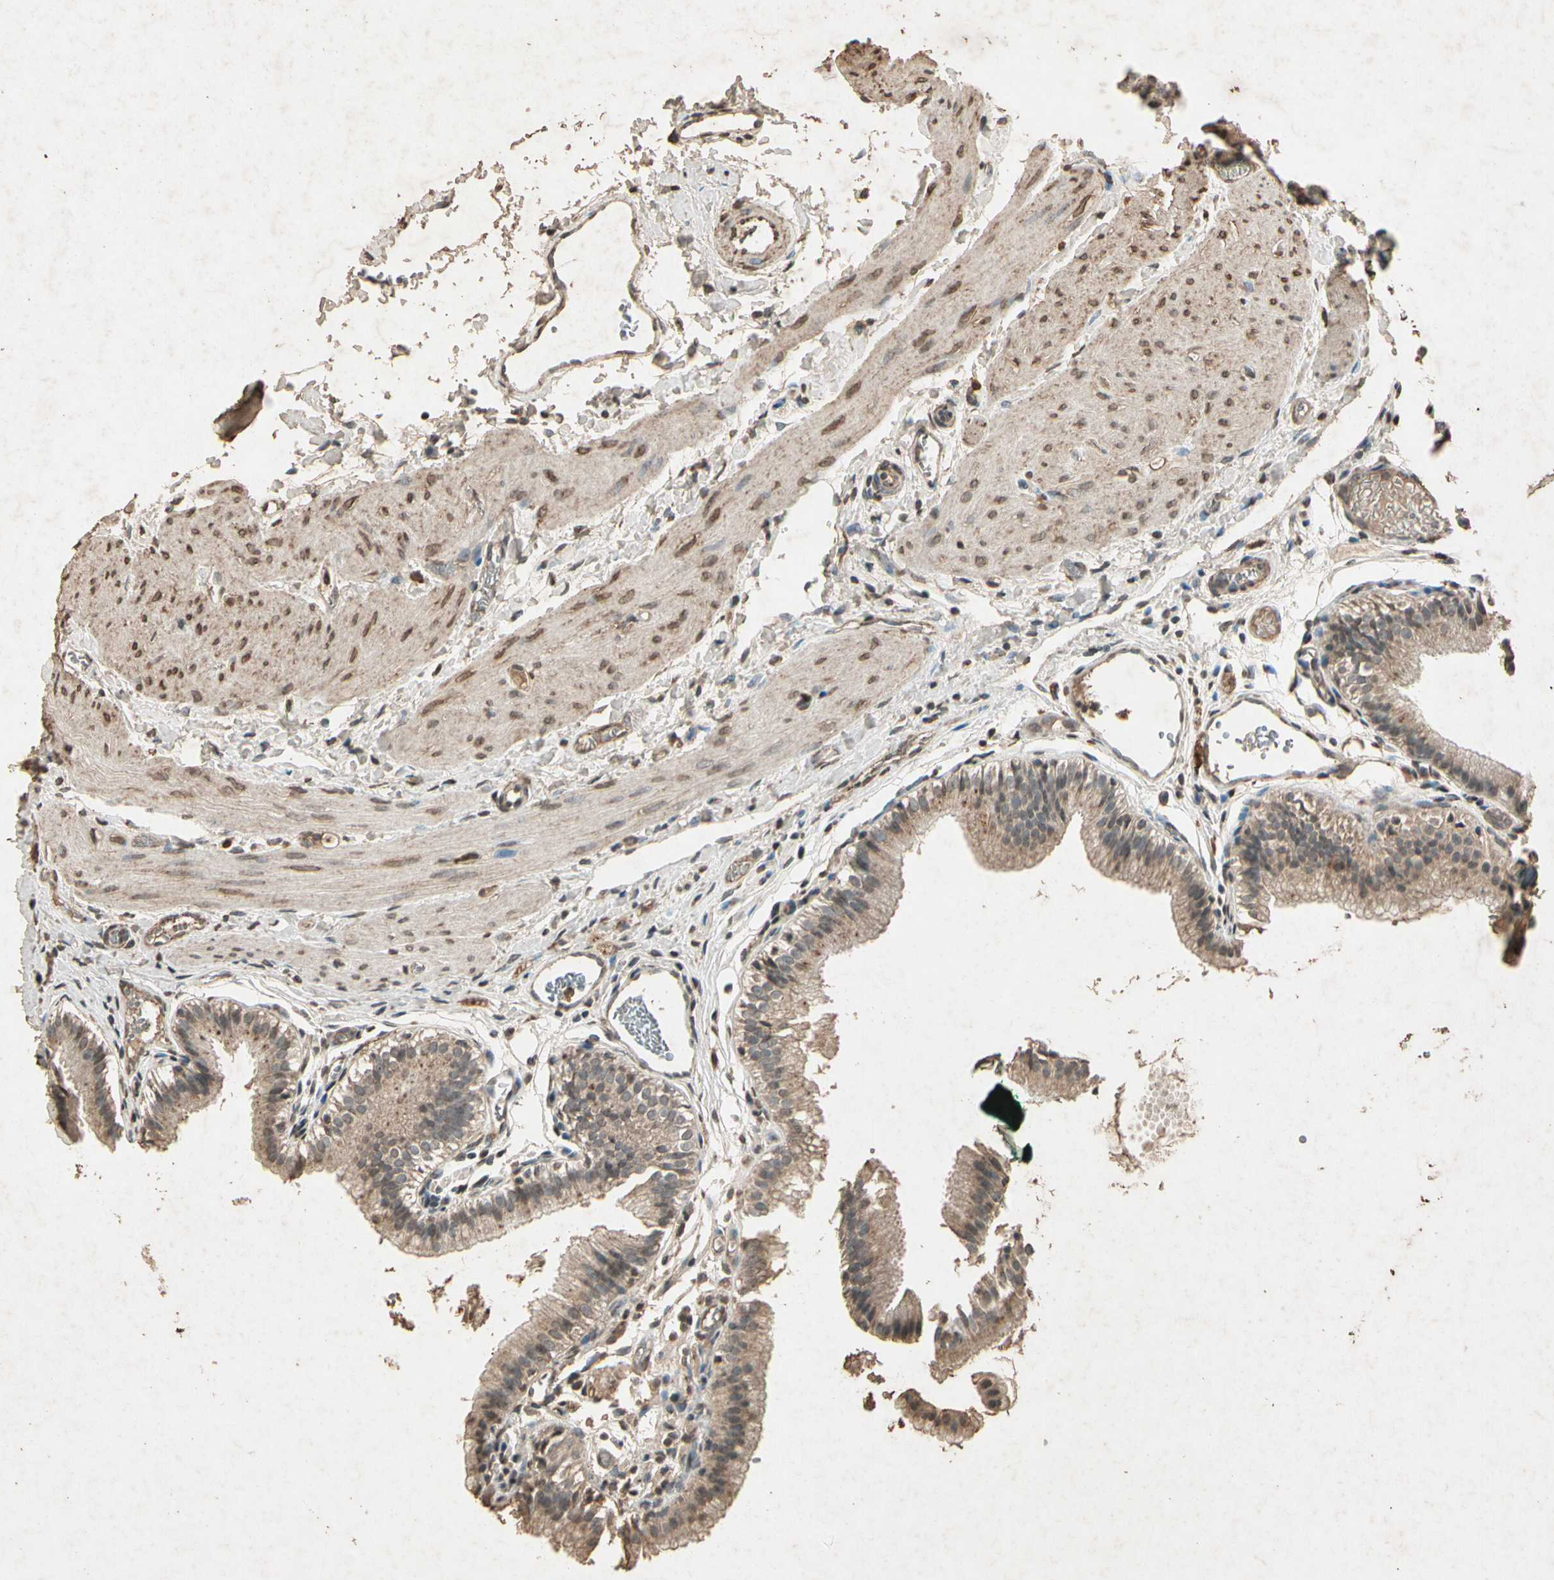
{"staining": {"intensity": "weak", "quantity": "25%-75%", "location": "cytoplasmic/membranous,nuclear"}, "tissue": "gallbladder", "cell_type": "Glandular cells", "image_type": "normal", "snomed": [{"axis": "morphology", "description": "Normal tissue, NOS"}, {"axis": "topography", "description": "Gallbladder"}], "caption": "Approximately 25%-75% of glandular cells in normal human gallbladder display weak cytoplasmic/membranous,nuclear protein positivity as visualized by brown immunohistochemical staining.", "gene": "GC", "patient": {"sex": "female", "age": 26}}